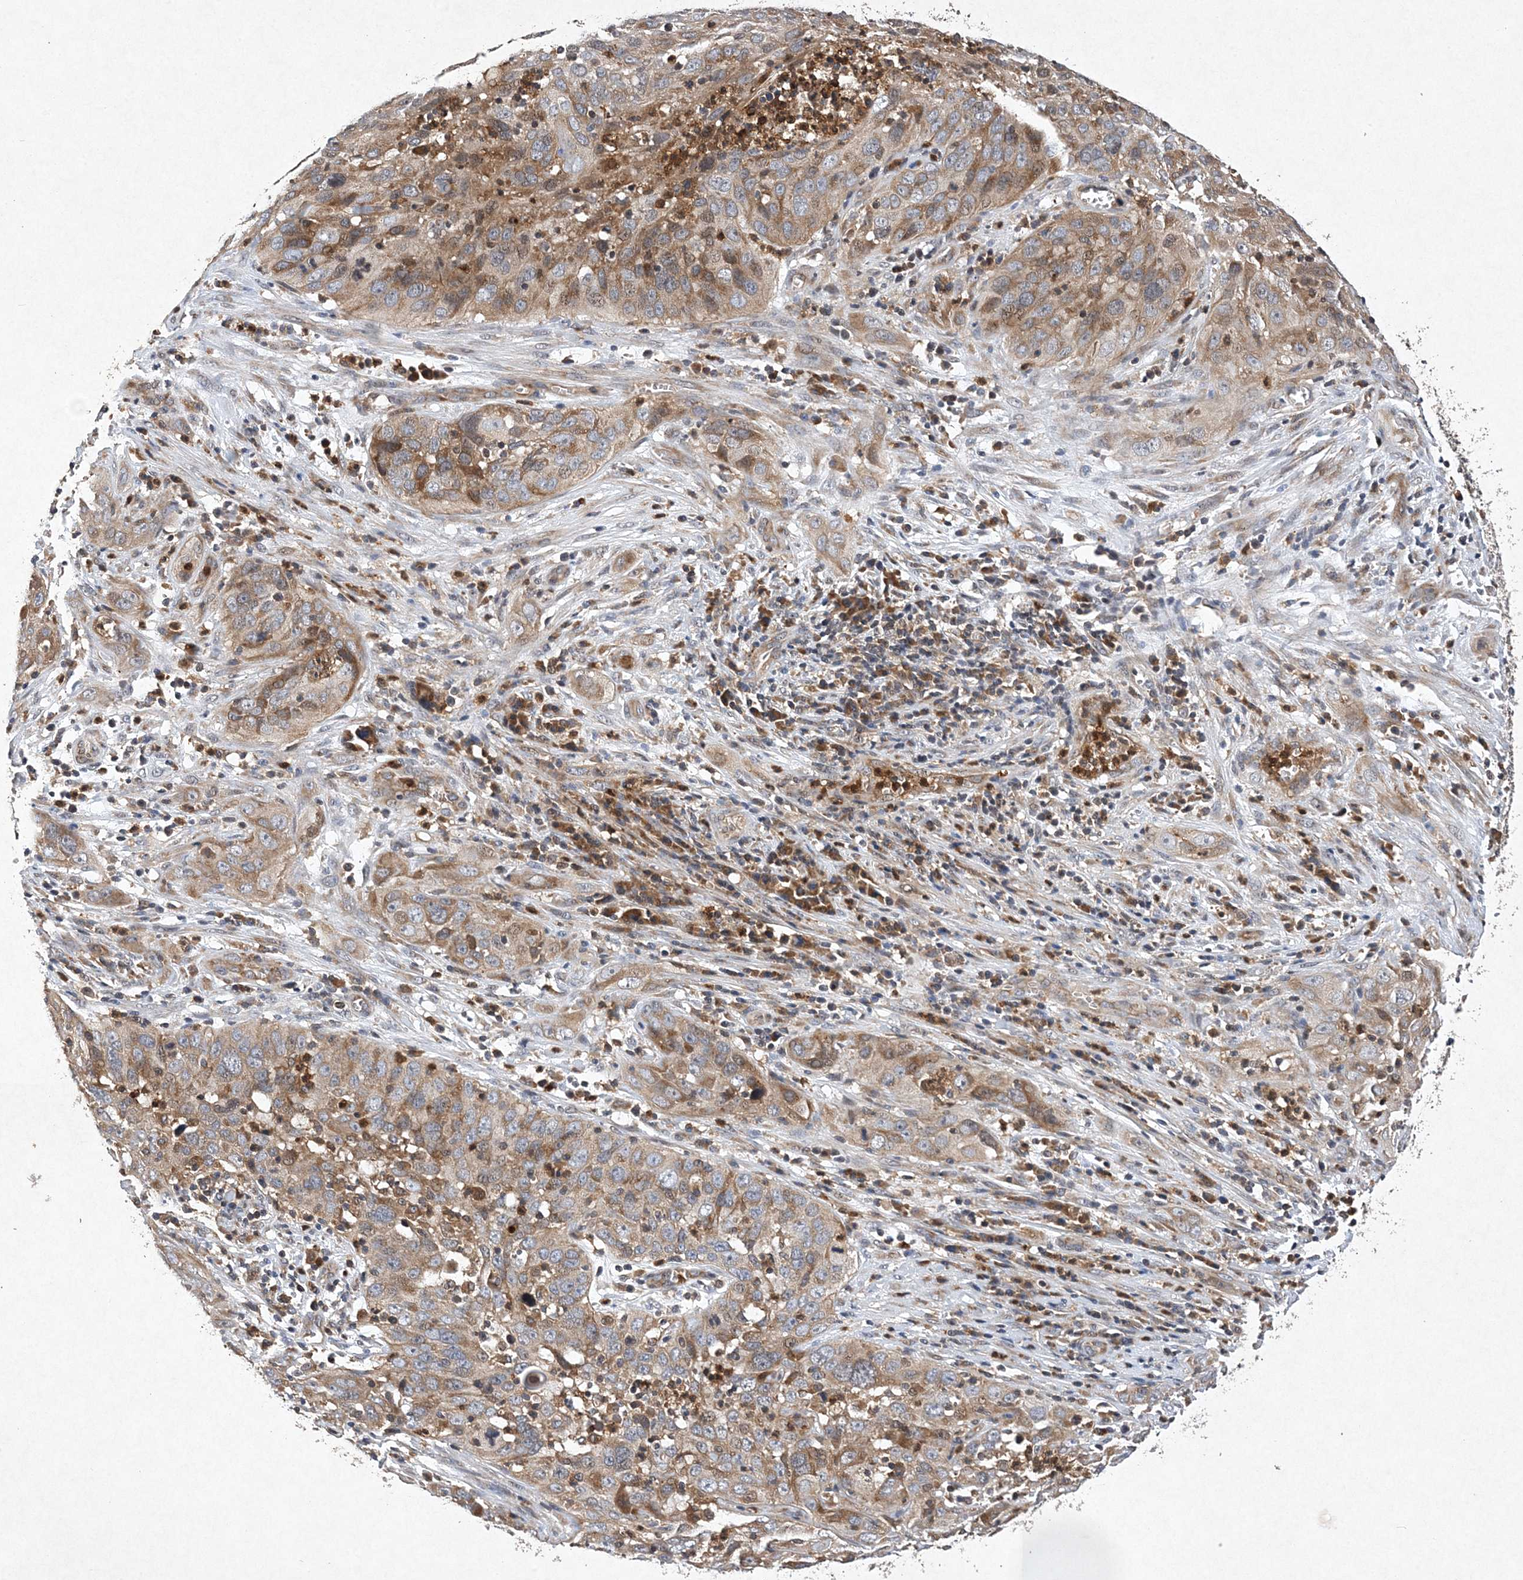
{"staining": {"intensity": "moderate", "quantity": ">75%", "location": "cytoplasmic/membranous"}, "tissue": "cervical cancer", "cell_type": "Tumor cells", "image_type": "cancer", "snomed": [{"axis": "morphology", "description": "Squamous cell carcinoma, NOS"}, {"axis": "topography", "description": "Cervix"}], "caption": "Cervical cancer (squamous cell carcinoma) tissue demonstrates moderate cytoplasmic/membranous positivity in about >75% of tumor cells, visualized by immunohistochemistry. (Stains: DAB (3,3'-diaminobenzidine) in brown, nuclei in blue, Microscopy: brightfield microscopy at high magnification).", "gene": "PROSER1", "patient": {"sex": "female", "age": 32}}